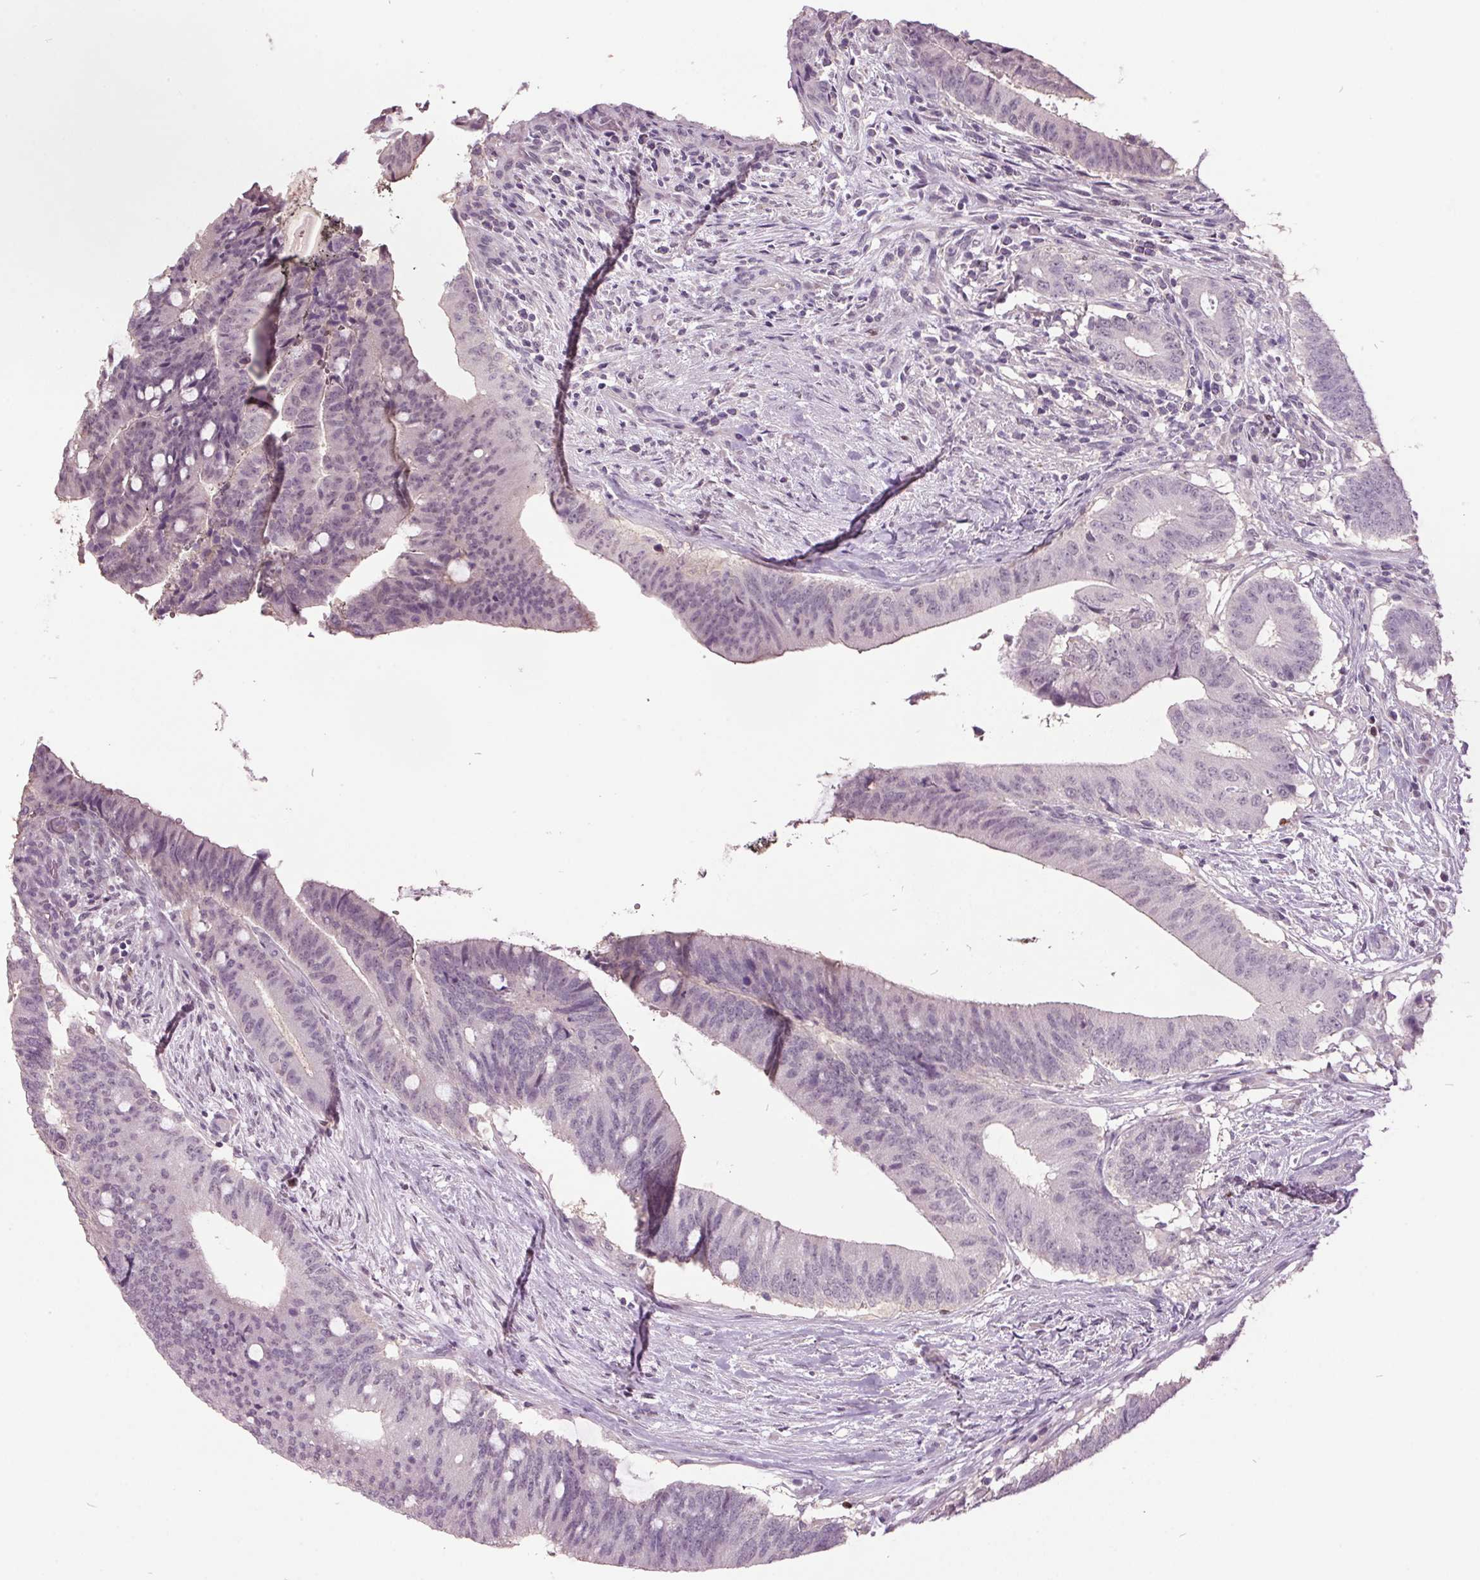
{"staining": {"intensity": "negative", "quantity": "none", "location": "none"}, "tissue": "colorectal cancer", "cell_type": "Tumor cells", "image_type": "cancer", "snomed": [{"axis": "morphology", "description": "Adenocarcinoma, NOS"}, {"axis": "topography", "description": "Colon"}], "caption": "Colorectal adenocarcinoma was stained to show a protein in brown. There is no significant staining in tumor cells.", "gene": "C2orf16", "patient": {"sex": "female", "age": 43}}